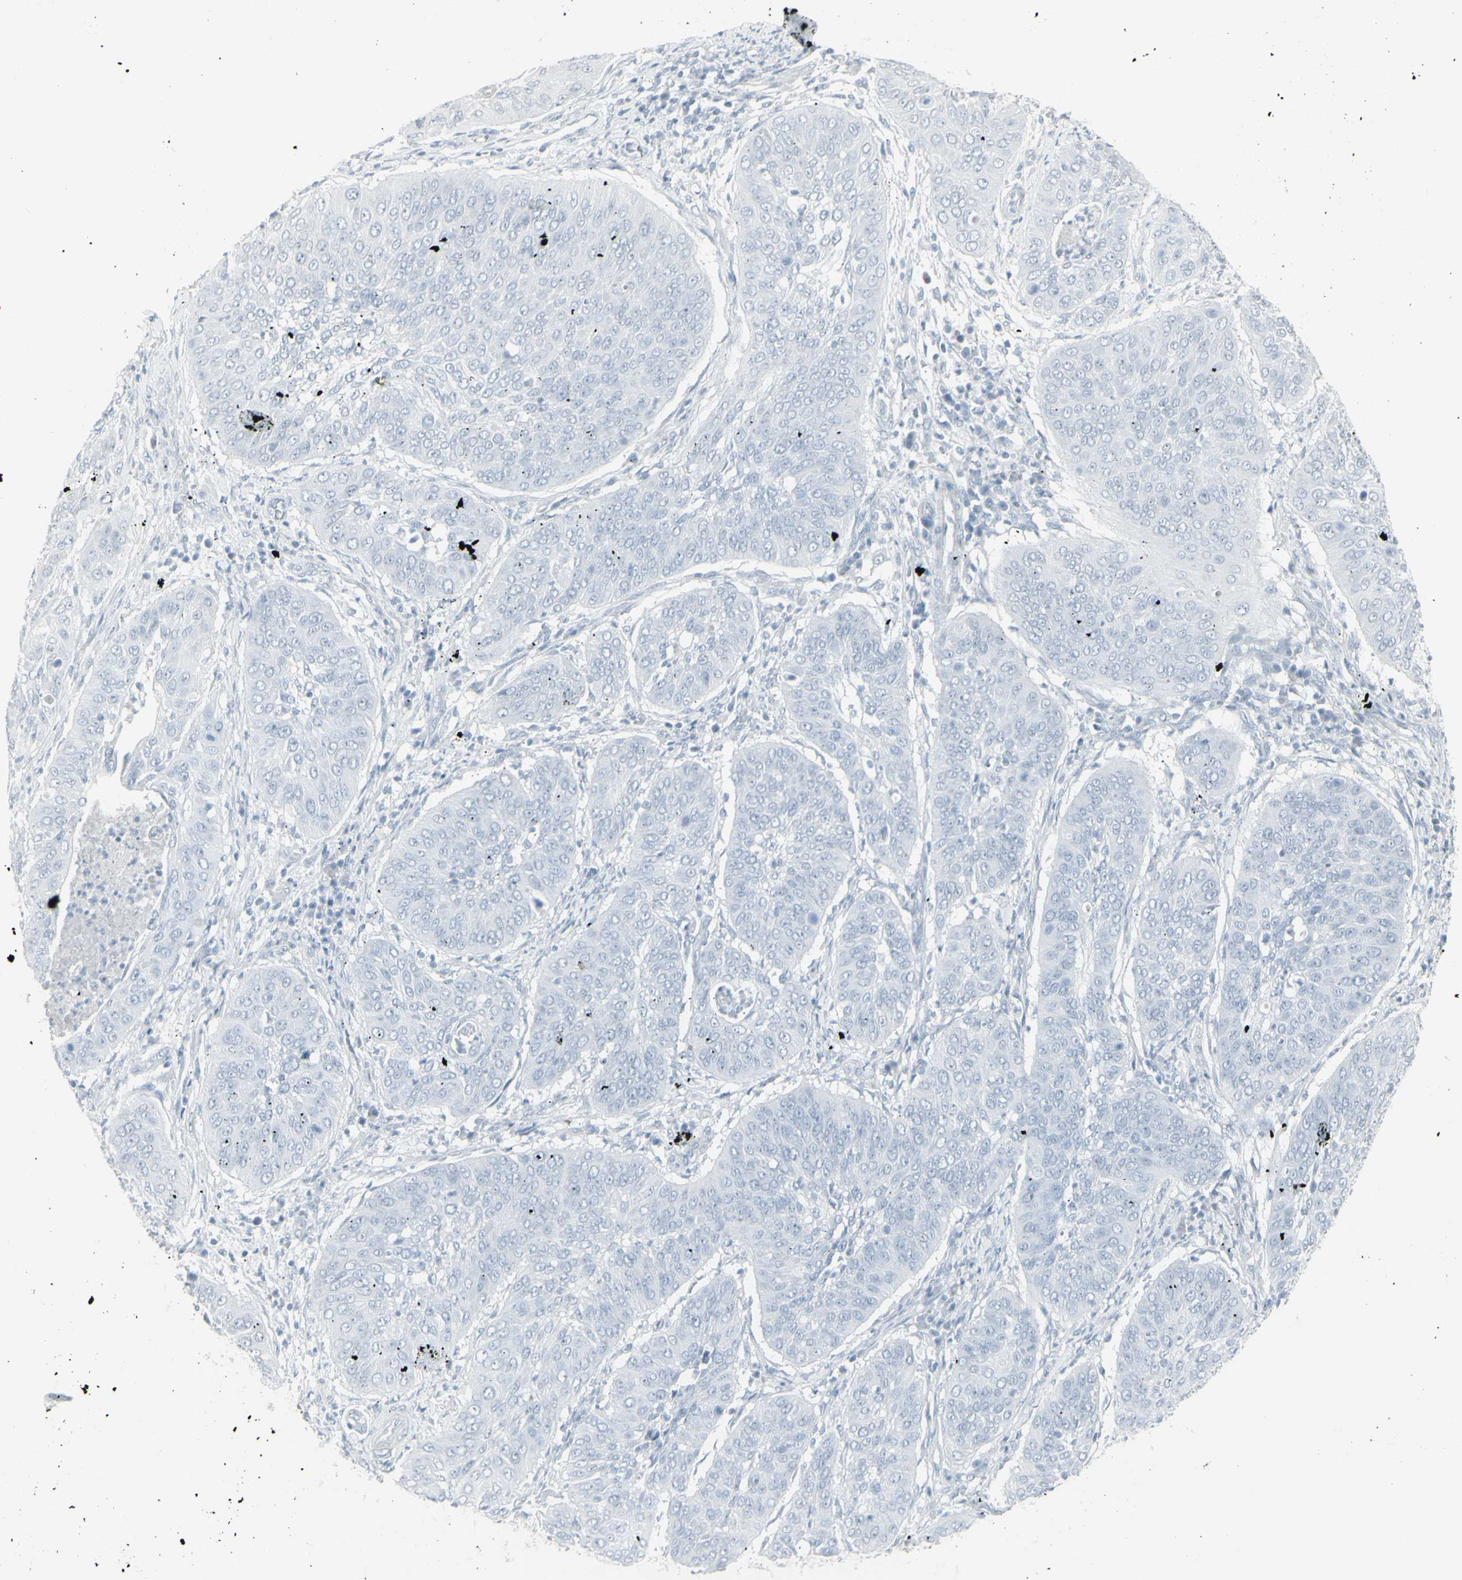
{"staining": {"intensity": "negative", "quantity": "none", "location": "none"}, "tissue": "cervical cancer", "cell_type": "Tumor cells", "image_type": "cancer", "snomed": [{"axis": "morphology", "description": "Normal tissue, NOS"}, {"axis": "morphology", "description": "Squamous cell carcinoma, NOS"}, {"axis": "topography", "description": "Cervix"}], "caption": "High power microscopy histopathology image of an immunohistochemistry (IHC) micrograph of cervical squamous cell carcinoma, revealing no significant expression in tumor cells.", "gene": "YBX2", "patient": {"sex": "female", "age": 39}}